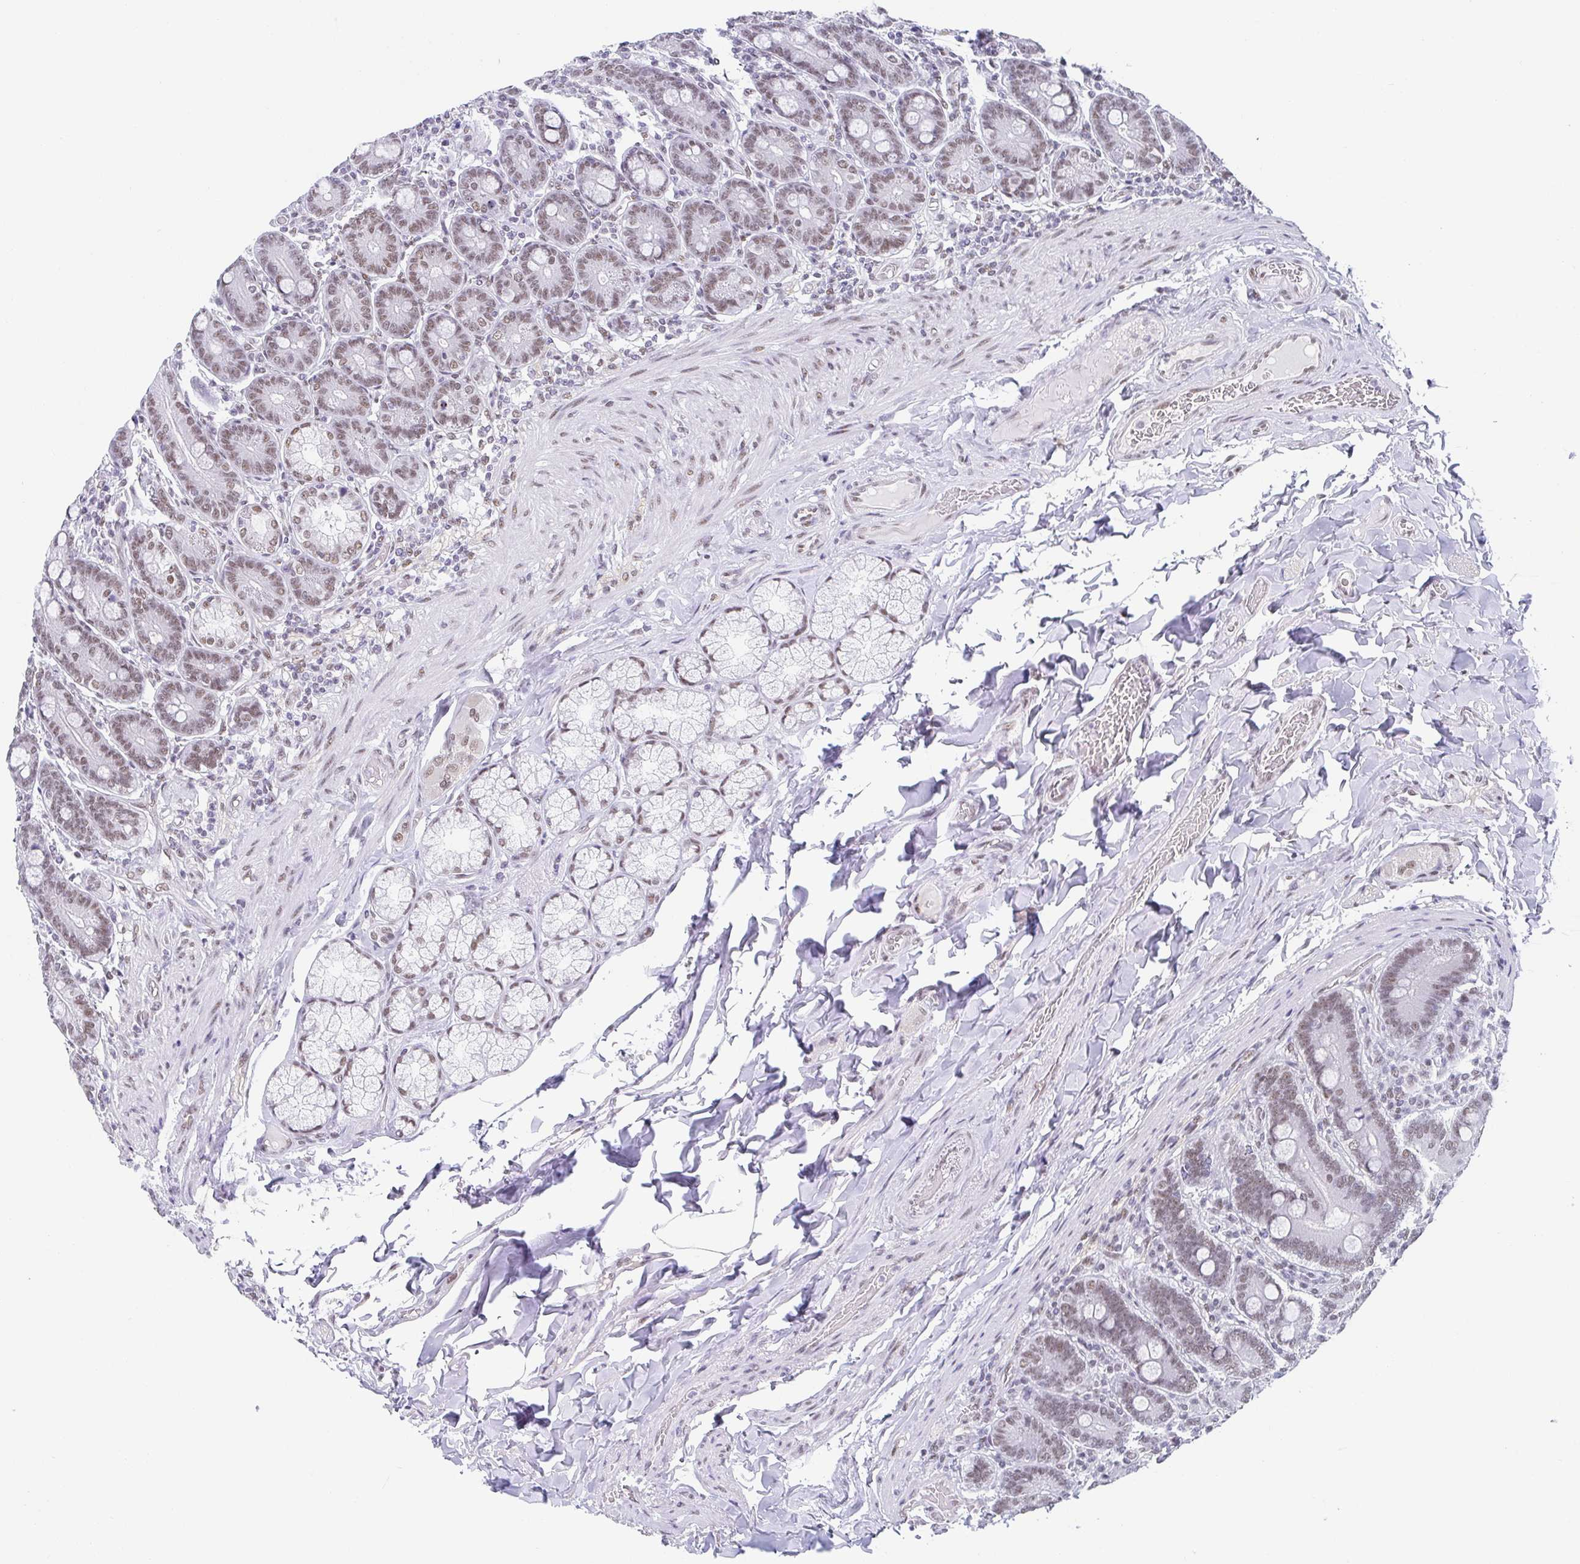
{"staining": {"intensity": "moderate", "quantity": ">75%", "location": "cytoplasmic/membranous,nuclear"}, "tissue": "duodenum", "cell_type": "Glandular cells", "image_type": "normal", "snomed": [{"axis": "morphology", "description": "Normal tissue, NOS"}, {"axis": "topography", "description": "Duodenum"}], "caption": "Duodenum was stained to show a protein in brown. There is medium levels of moderate cytoplasmic/membranous,nuclear expression in about >75% of glandular cells. The staining was performed using DAB, with brown indicating positive protein expression. Nuclei are stained blue with hematoxylin.", "gene": "SLC7A10", "patient": {"sex": "female", "age": 62}}